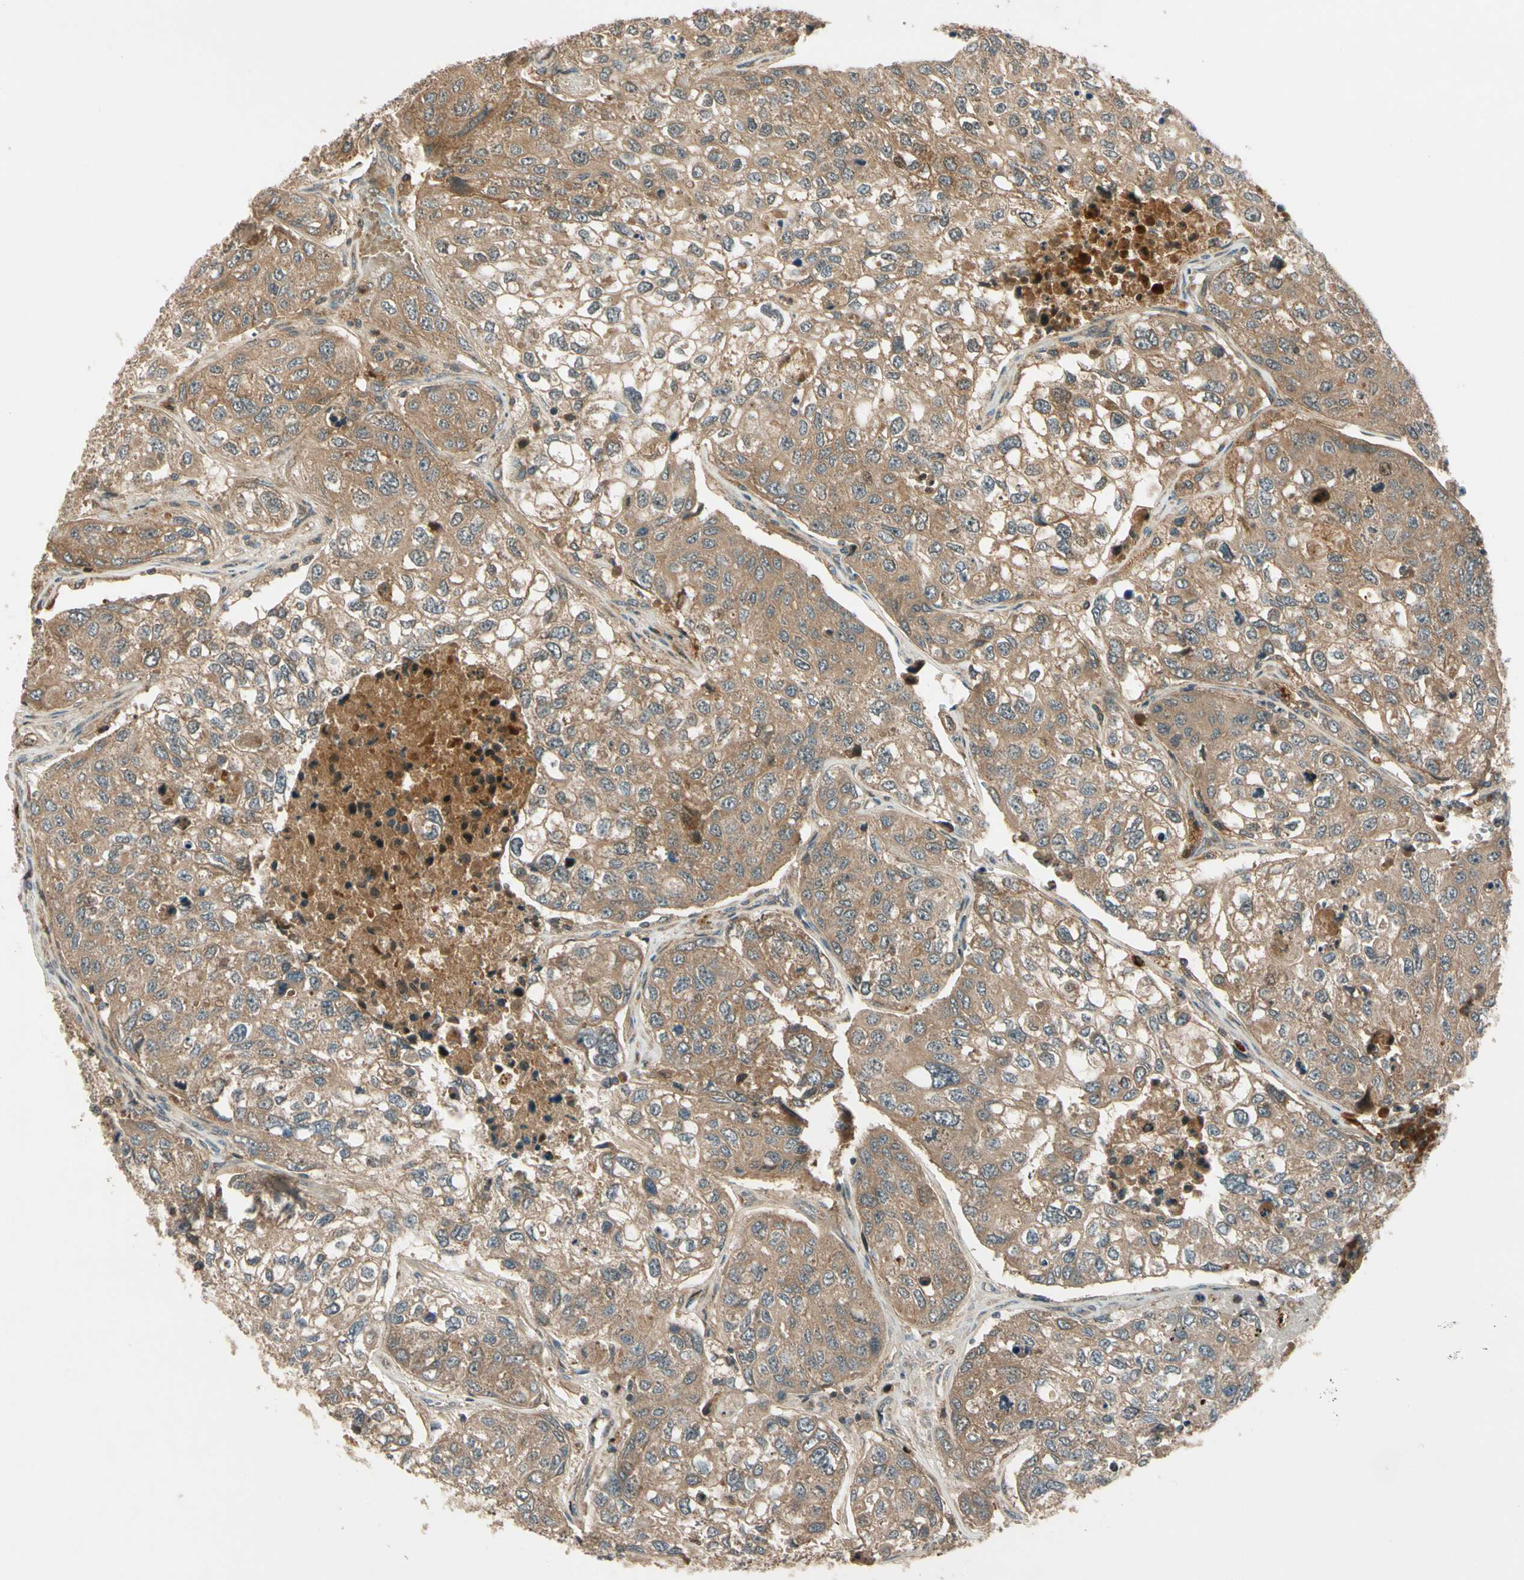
{"staining": {"intensity": "moderate", "quantity": ">75%", "location": "cytoplasmic/membranous"}, "tissue": "urothelial cancer", "cell_type": "Tumor cells", "image_type": "cancer", "snomed": [{"axis": "morphology", "description": "Urothelial carcinoma, High grade"}, {"axis": "topography", "description": "Lymph node"}, {"axis": "topography", "description": "Urinary bladder"}], "caption": "Immunohistochemistry image of urothelial cancer stained for a protein (brown), which exhibits medium levels of moderate cytoplasmic/membranous staining in approximately >75% of tumor cells.", "gene": "ACVR1C", "patient": {"sex": "male", "age": 51}}